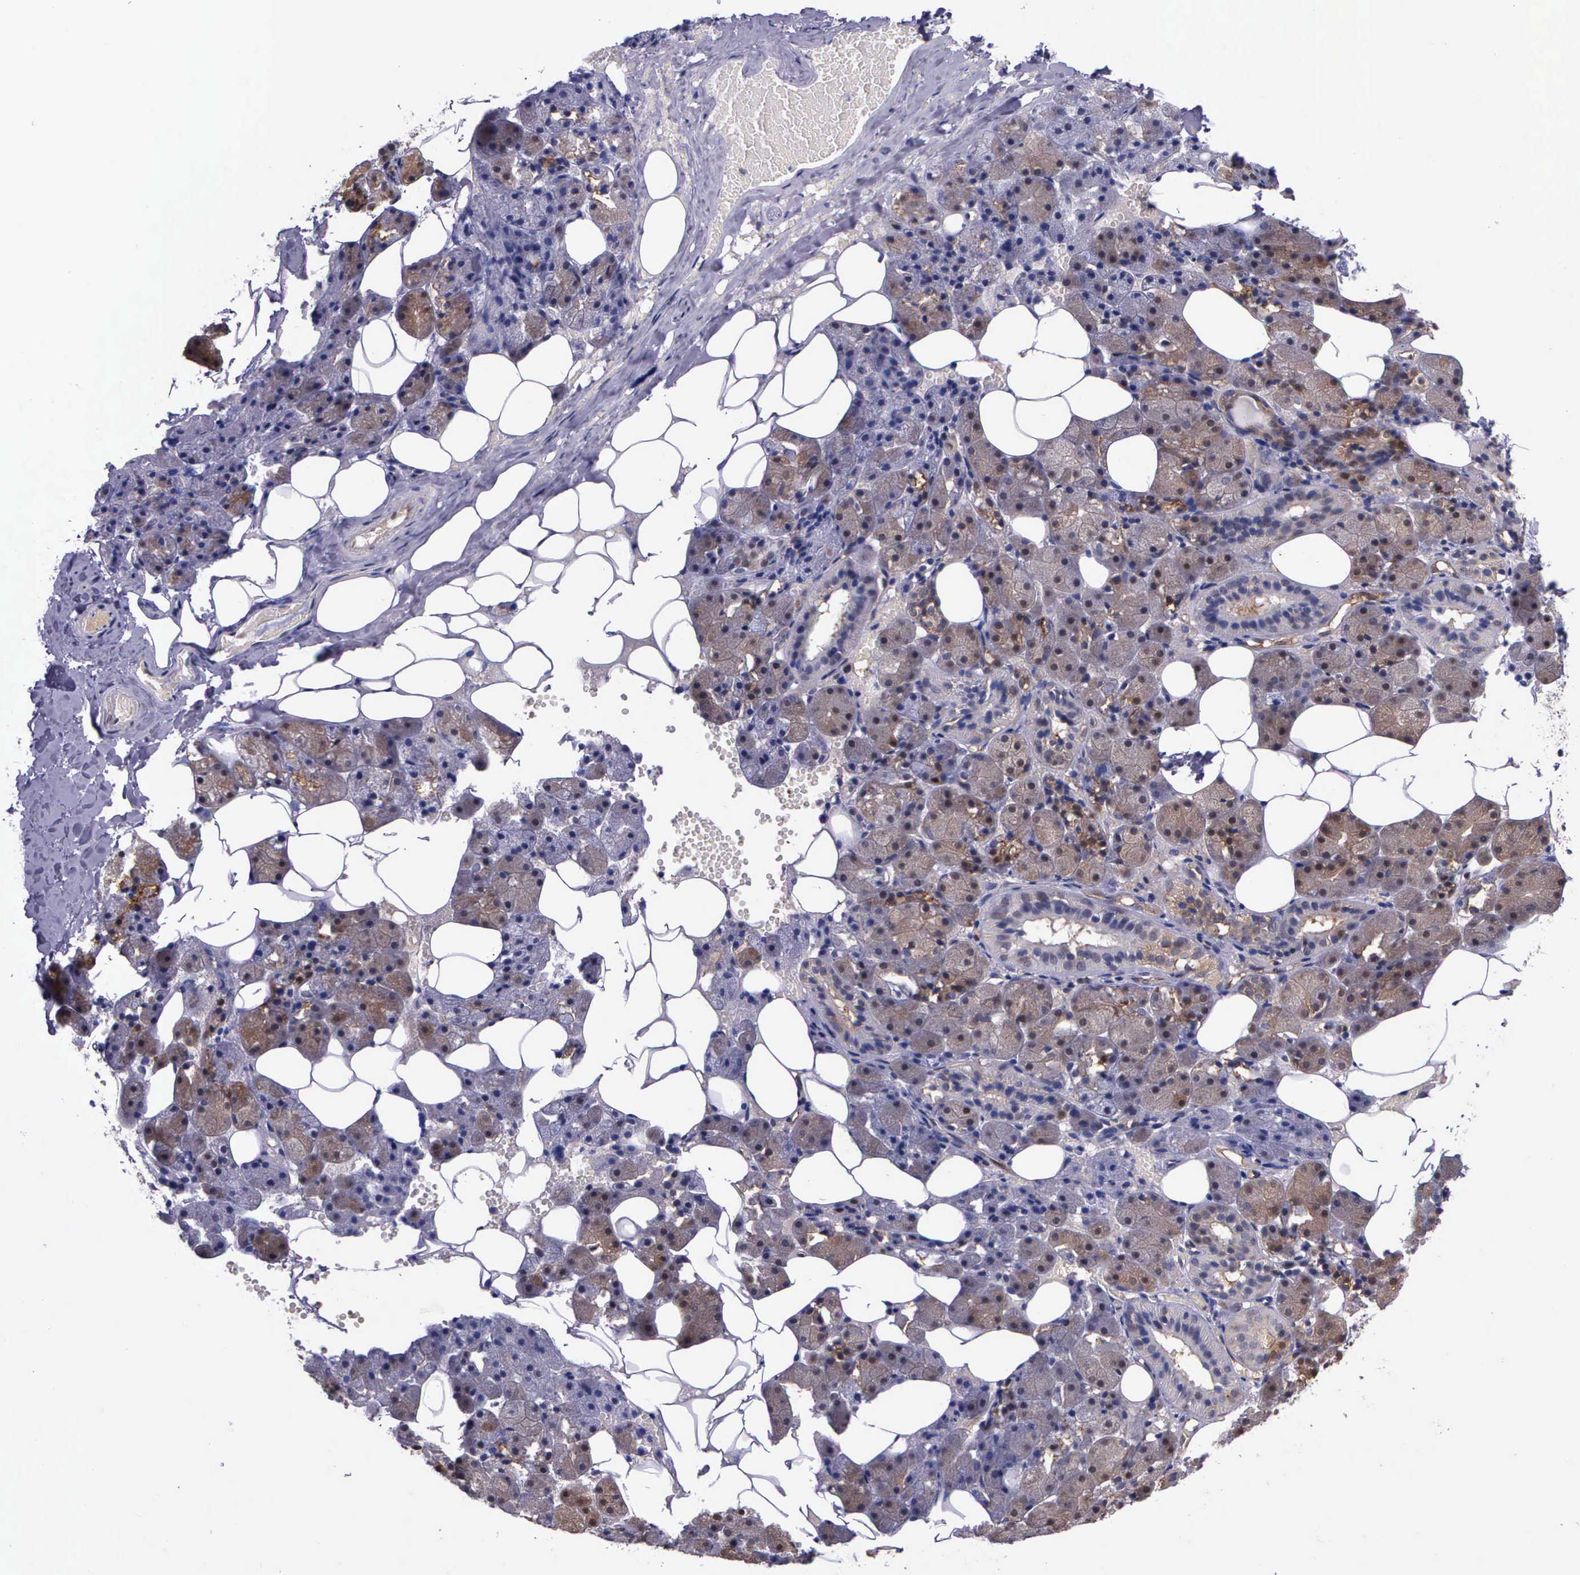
{"staining": {"intensity": "moderate", "quantity": ">75%", "location": "cytoplasmic/membranous"}, "tissue": "salivary gland", "cell_type": "Glandular cells", "image_type": "normal", "snomed": [{"axis": "morphology", "description": "Normal tissue, NOS"}, {"axis": "topography", "description": "Salivary gland"}], "caption": "Glandular cells display medium levels of moderate cytoplasmic/membranous positivity in approximately >75% of cells in benign salivary gland. (Brightfield microscopy of DAB IHC at high magnification).", "gene": "GMPR2", "patient": {"sex": "female", "age": 55}}